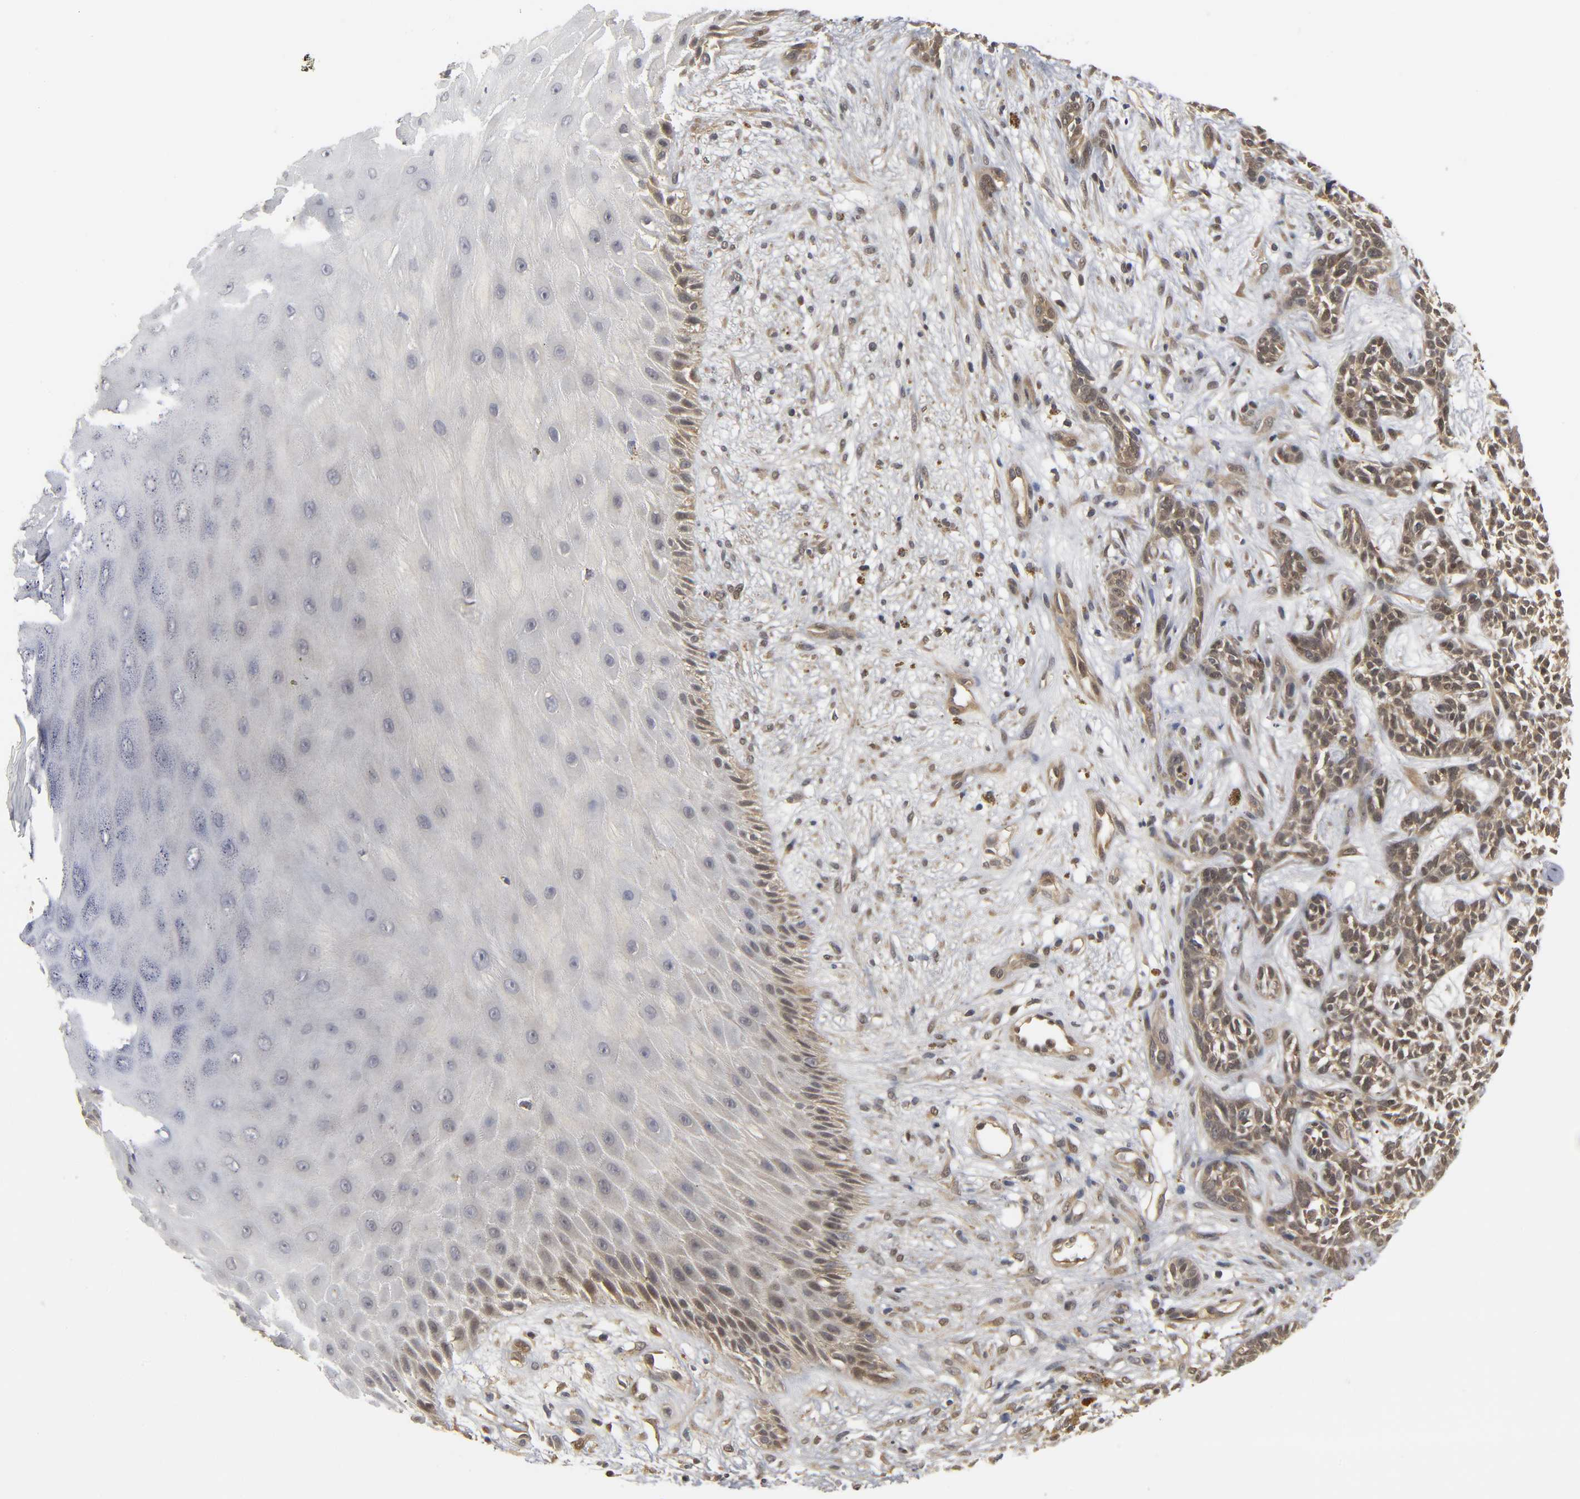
{"staining": {"intensity": "moderate", "quantity": "25%-75%", "location": "cytoplasmic/membranous,nuclear"}, "tissue": "skin cancer", "cell_type": "Tumor cells", "image_type": "cancer", "snomed": [{"axis": "morphology", "description": "Basal cell carcinoma"}, {"axis": "topography", "description": "Skin"}], "caption": "Immunohistochemical staining of human skin basal cell carcinoma reveals moderate cytoplasmic/membranous and nuclear protein expression in approximately 25%-75% of tumor cells.", "gene": "PARK7", "patient": {"sex": "female", "age": 84}}